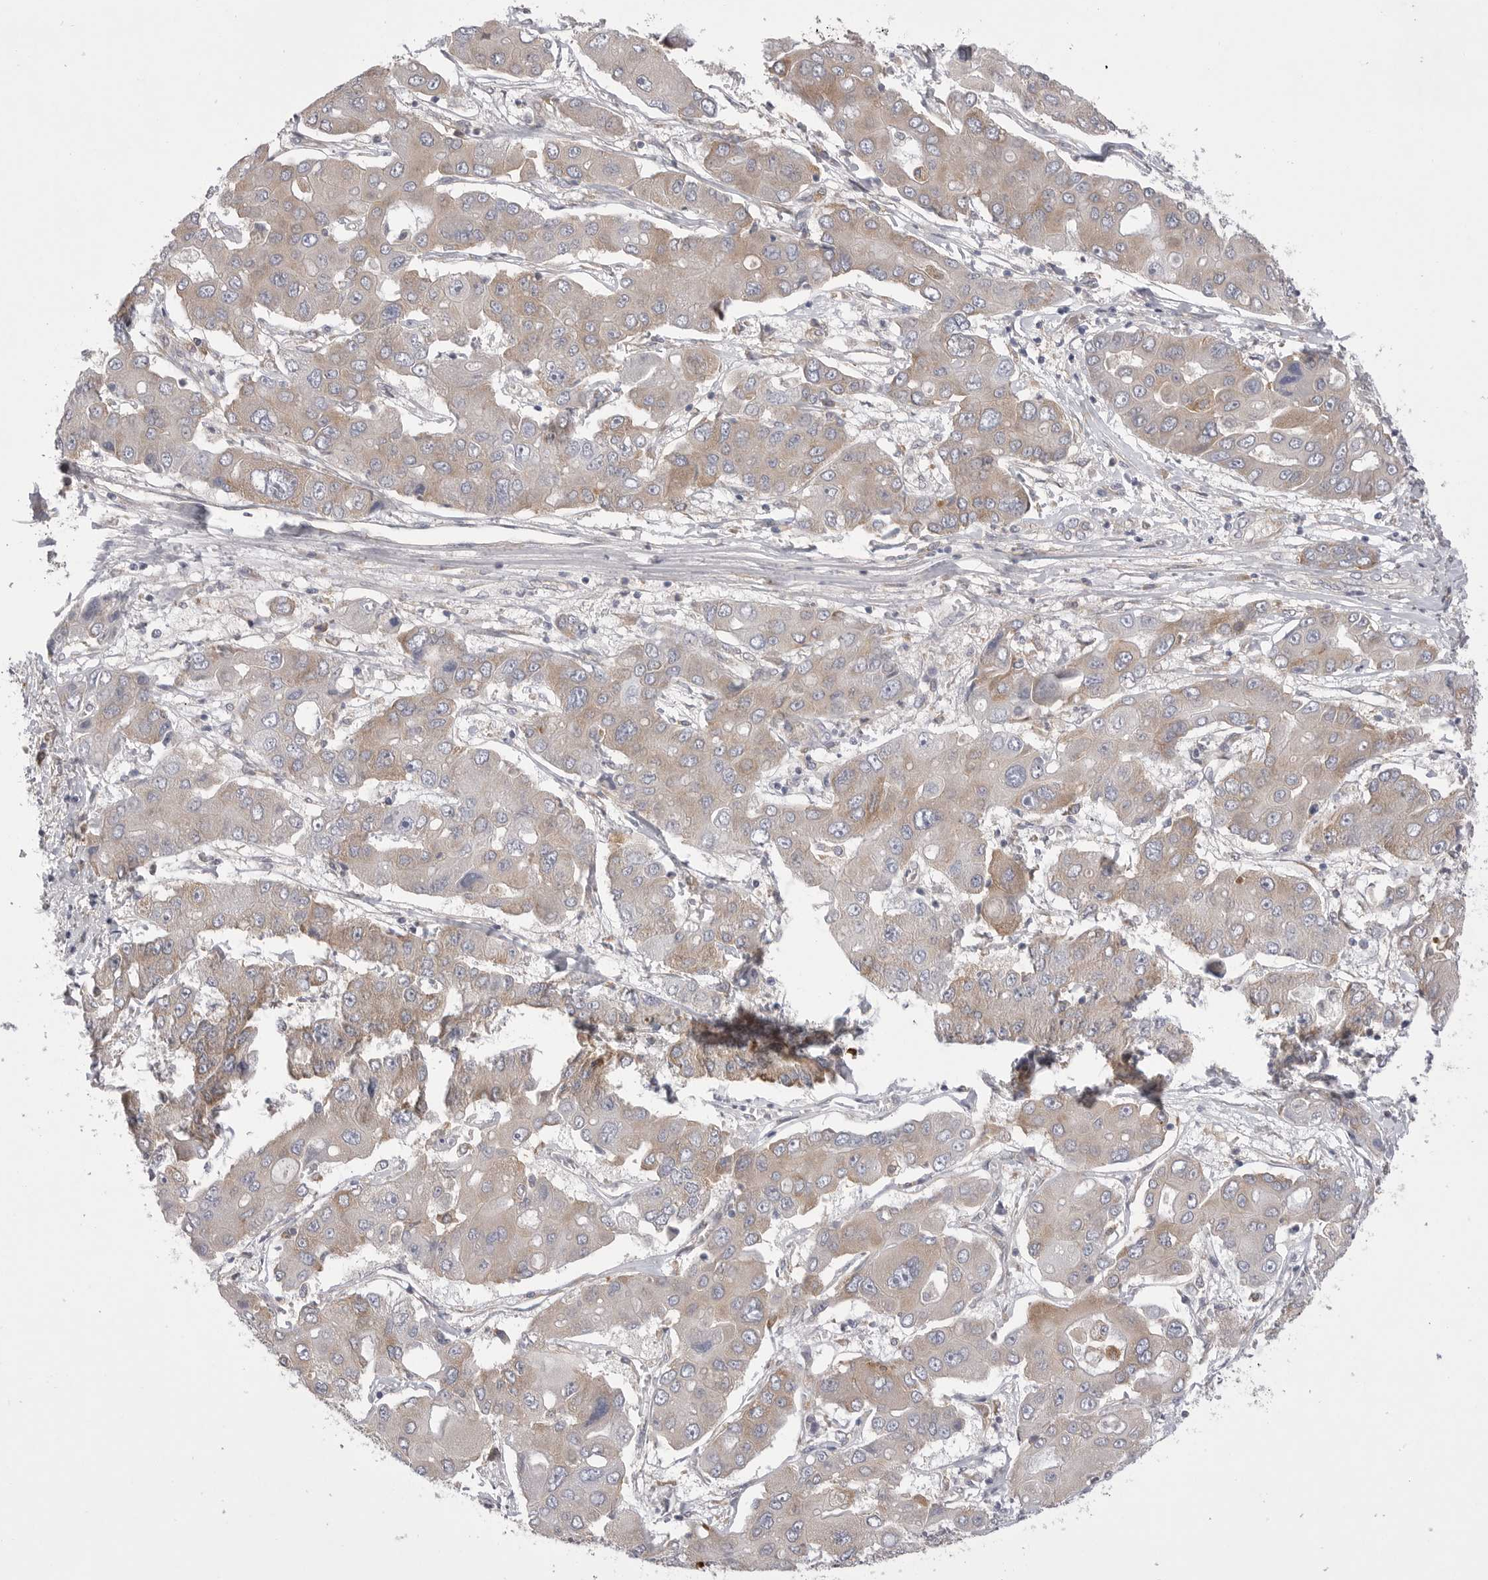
{"staining": {"intensity": "weak", "quantity": "25%-75%", "location": "cytoplasmic/membranous"}, "tissue": "liver cancer", "cell_type": "Tumor cells", "image_type": "cancer", "snomed": [{"axis": "morphology", "description": "Cholangiocarcinoma"}, {"axis": "topography", "description": "Liver"}], "caption": "A micrograph of human liver cancer stained for a protein exhibits weak cytoplasmic/membranous brown staining in tumor cells. (Brightfield microscopy of DAB IHC at high magnification).", "gene": "VAC14", "patient": {"sex": "male", "age": 67}}